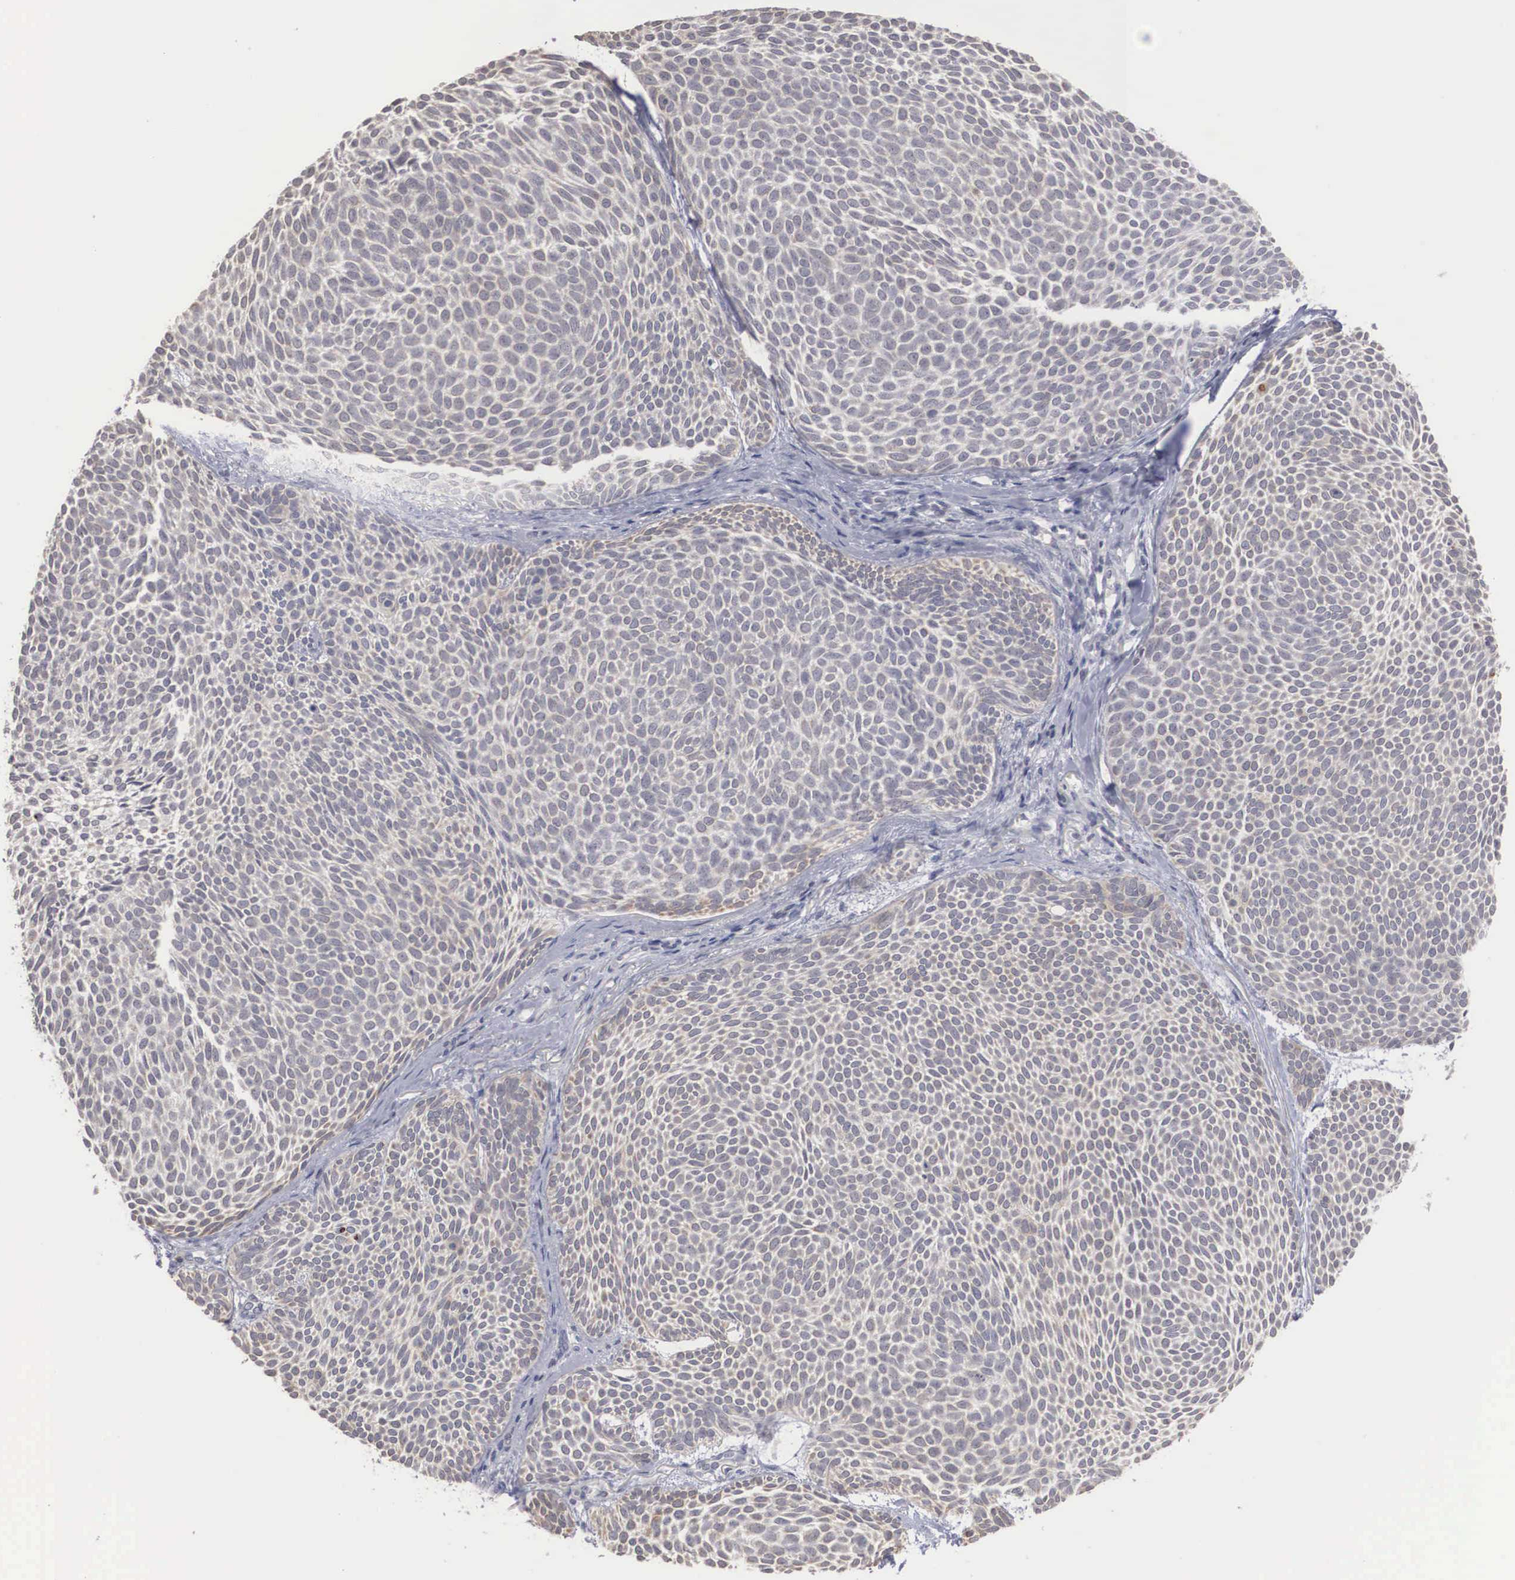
{"staining": {"intensity": "negative", "quantity": "none", "location": "none"}, "tissue": "skin cancer", "cell_type": "Tumor cells", "image_type": "cancer", "snomed": [{"axis": "morphology", "description": "Basal cell carcinoma"}, {"axis": "topography", "description": "Skin"}], "caption": "Tumor cells show no significant staining in skin cancer. (DAB (3,3'-diaminobenzidine) immunohistochemistry with hematoxylin counter stain).", "gene": "WDR89", "patient": {"sex": "male", "age": 84}}